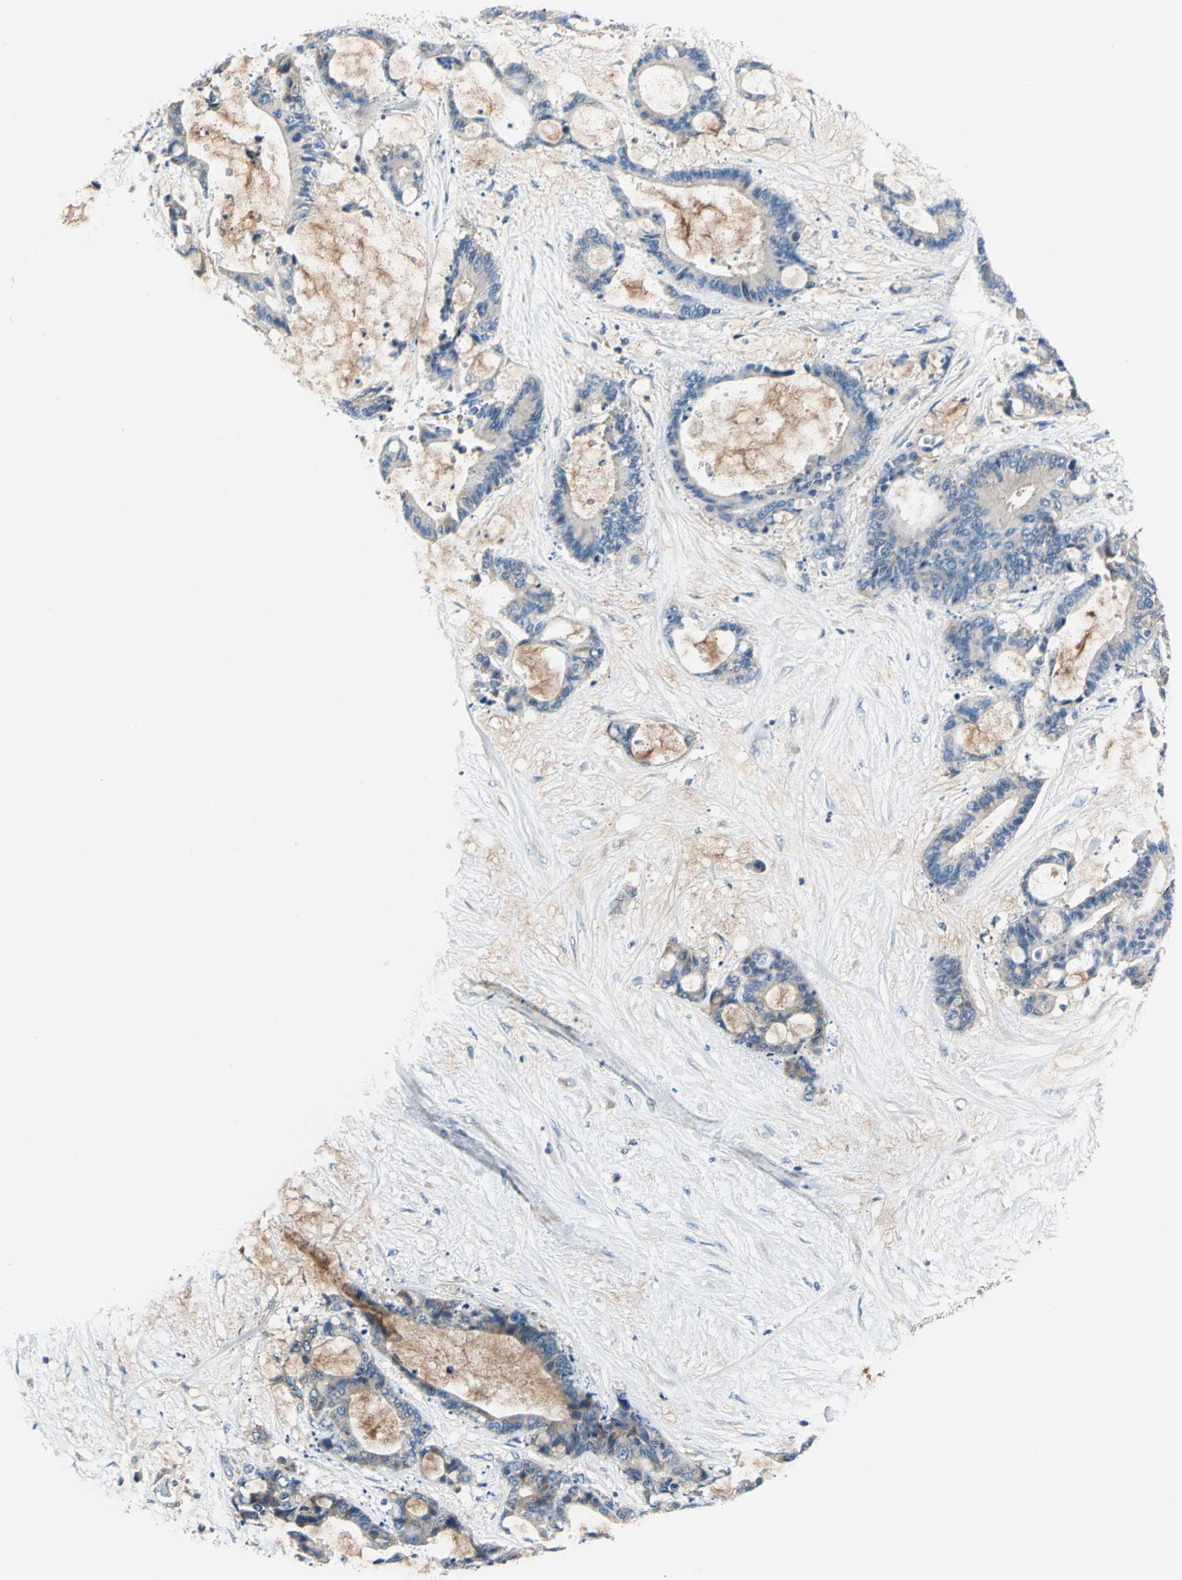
{"staining": {"intensity": "weak", "quantity": "25%-75%", "location": "cytoplasmic/membranous"}, "tissue": "liver cancer", "cell_type": "Tumor cells", "image_type": "cancer", "snomed": [{"axis": "morphology", "description": "Cholangiocarcinoma"}, {"axis": "topography", "description": "Liver"}], "caption": "Liver cholangiocarcinoma tissue shows weak cytoplasmic/membranous expression in approximately 25%-75% of tumor cells", "gene": "DDX3Y", "patient": {"sex": "female", "age": 73}}